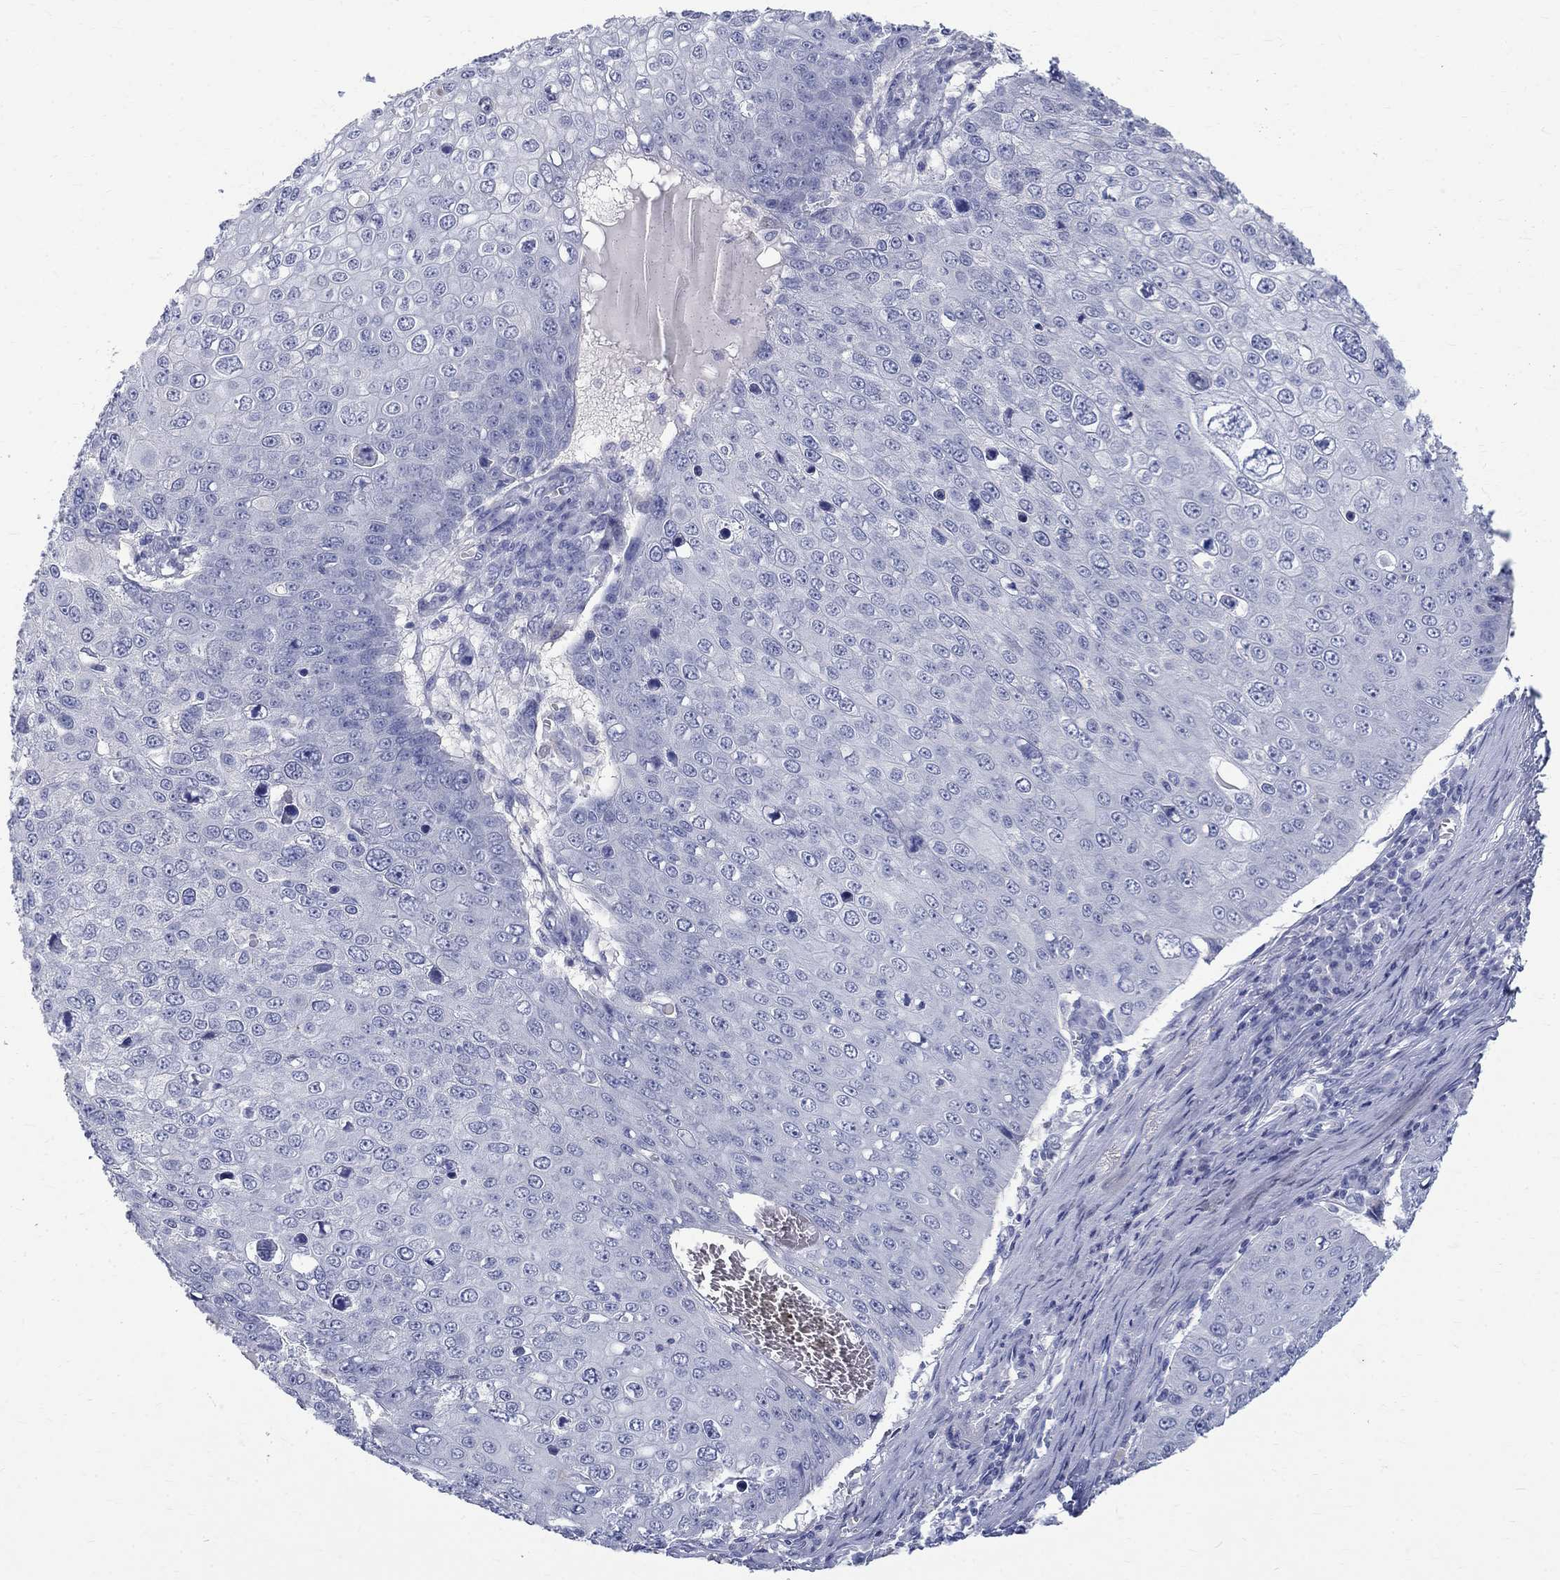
{"staining": {"intensity": "negative", "quantity": "none", "location": "none"}, "tissue": "skin cancer", "cell_type": "Tumor cells", "image_type": "cancer", "snomed": [{"axis": "morphology", "description": "Squamous cell carcinoma, NOS"}, {"axis": "topography", "description": "Skin"}], "caption": "An immunohistochemistry micrograph of skin cancer (squamous cell carcinoma) is shown. There is no staining in tumor cells of skin cancer (squamous cell carcinoma). (DAB (3,3'-diaminobenzidine) immunohistochemistry with hematoxylin counter stain).", "gene": "MAGEB6", "patient": {"sex": "male", "age": 71}}